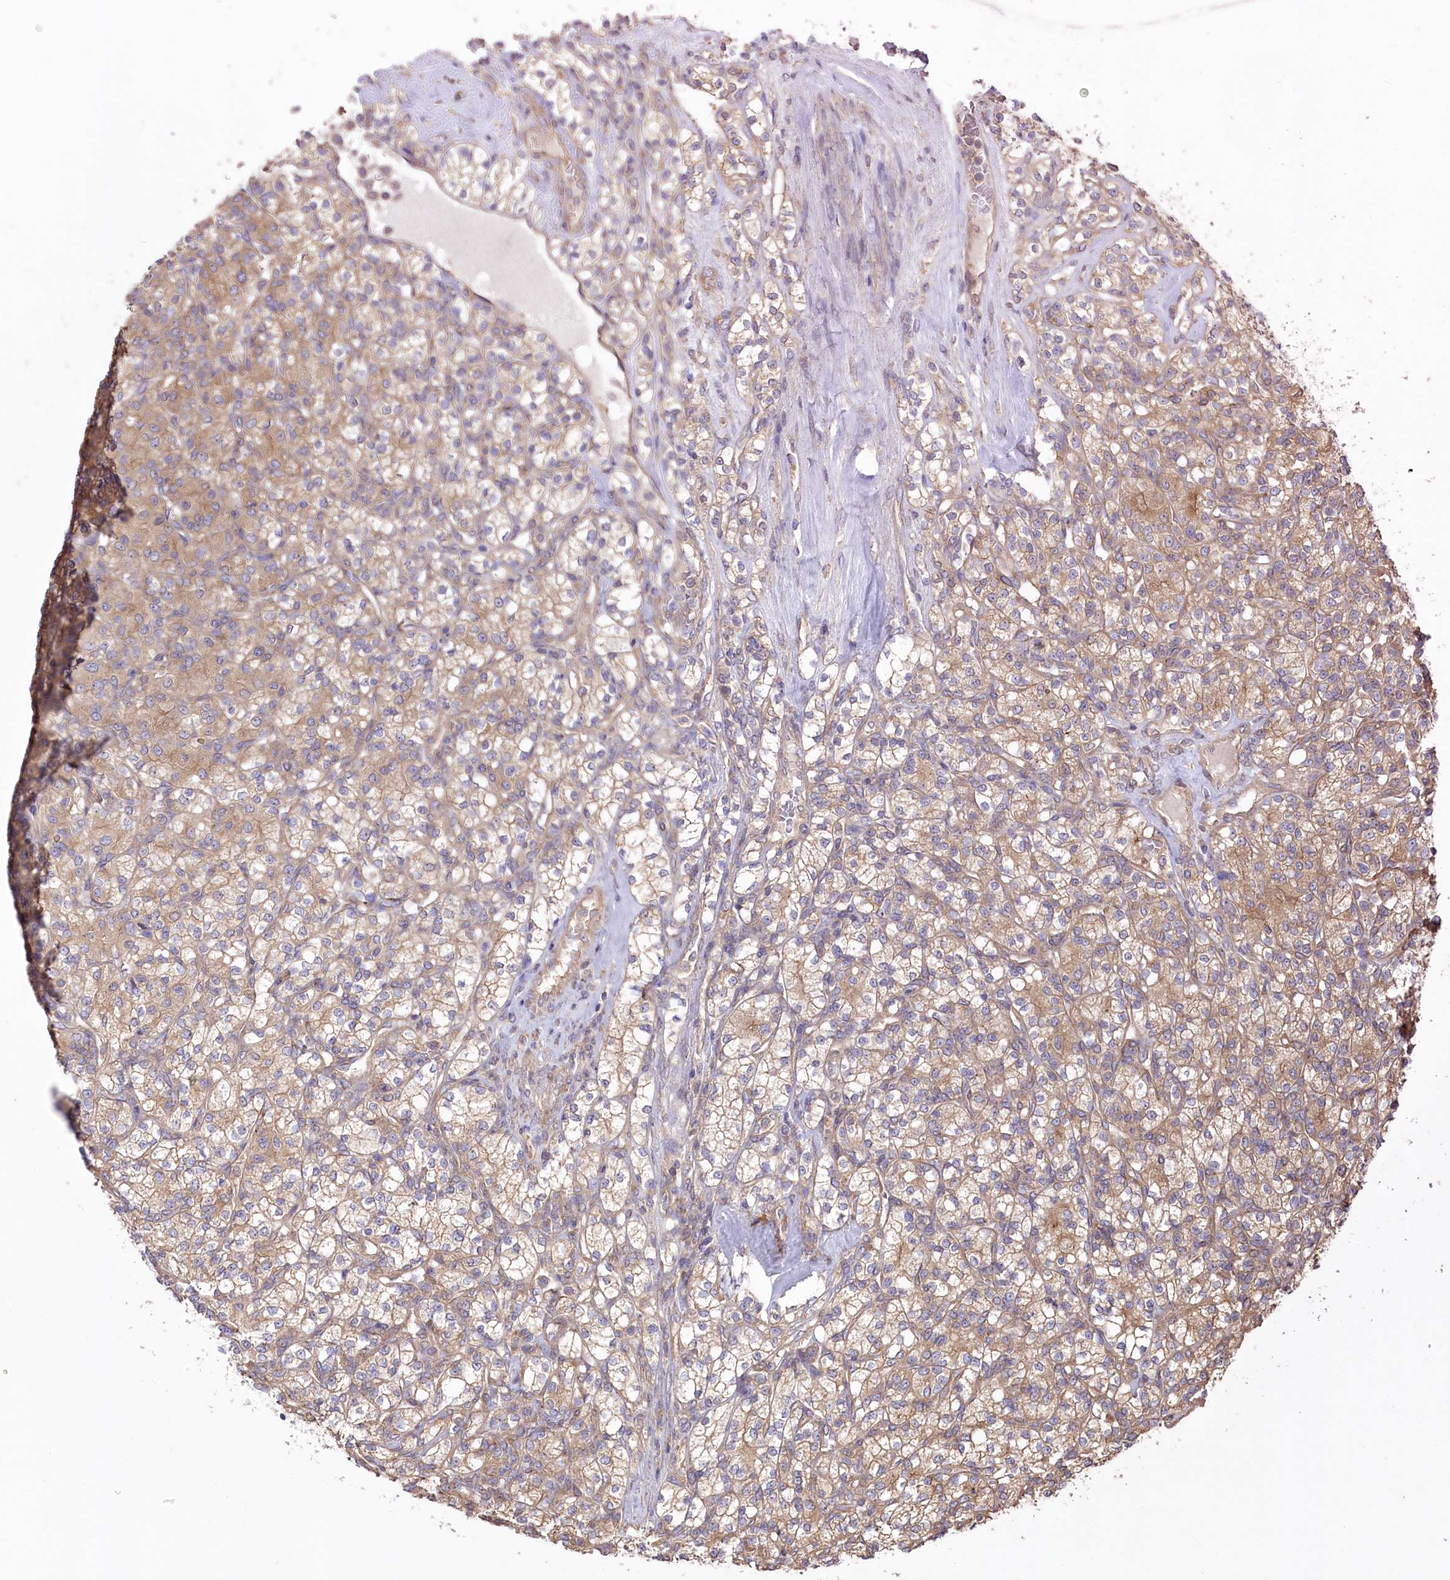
{"staining": {"intensity": "moderate", "quantity": "25%-75%", "location": "cytoplasmic/membranous"}, "tissue": "renal cancer", "cell_type": "Tumor cells", "image_type": "cancer", "snomed": [{"axis": "morphology", "description": "Adenocarcinoma, NOS"}, {"axis": "topography", "description": "Kidney"}], "caption": "Renal cancer (adenocarcinoma) stained with immunohistochemistry demonstrates moderate cytoplasmic/membranous staining in about 25%-75% of tumor cells.", "gene": "PRSS53", "patient": {"sex": "male", "age": 77}}